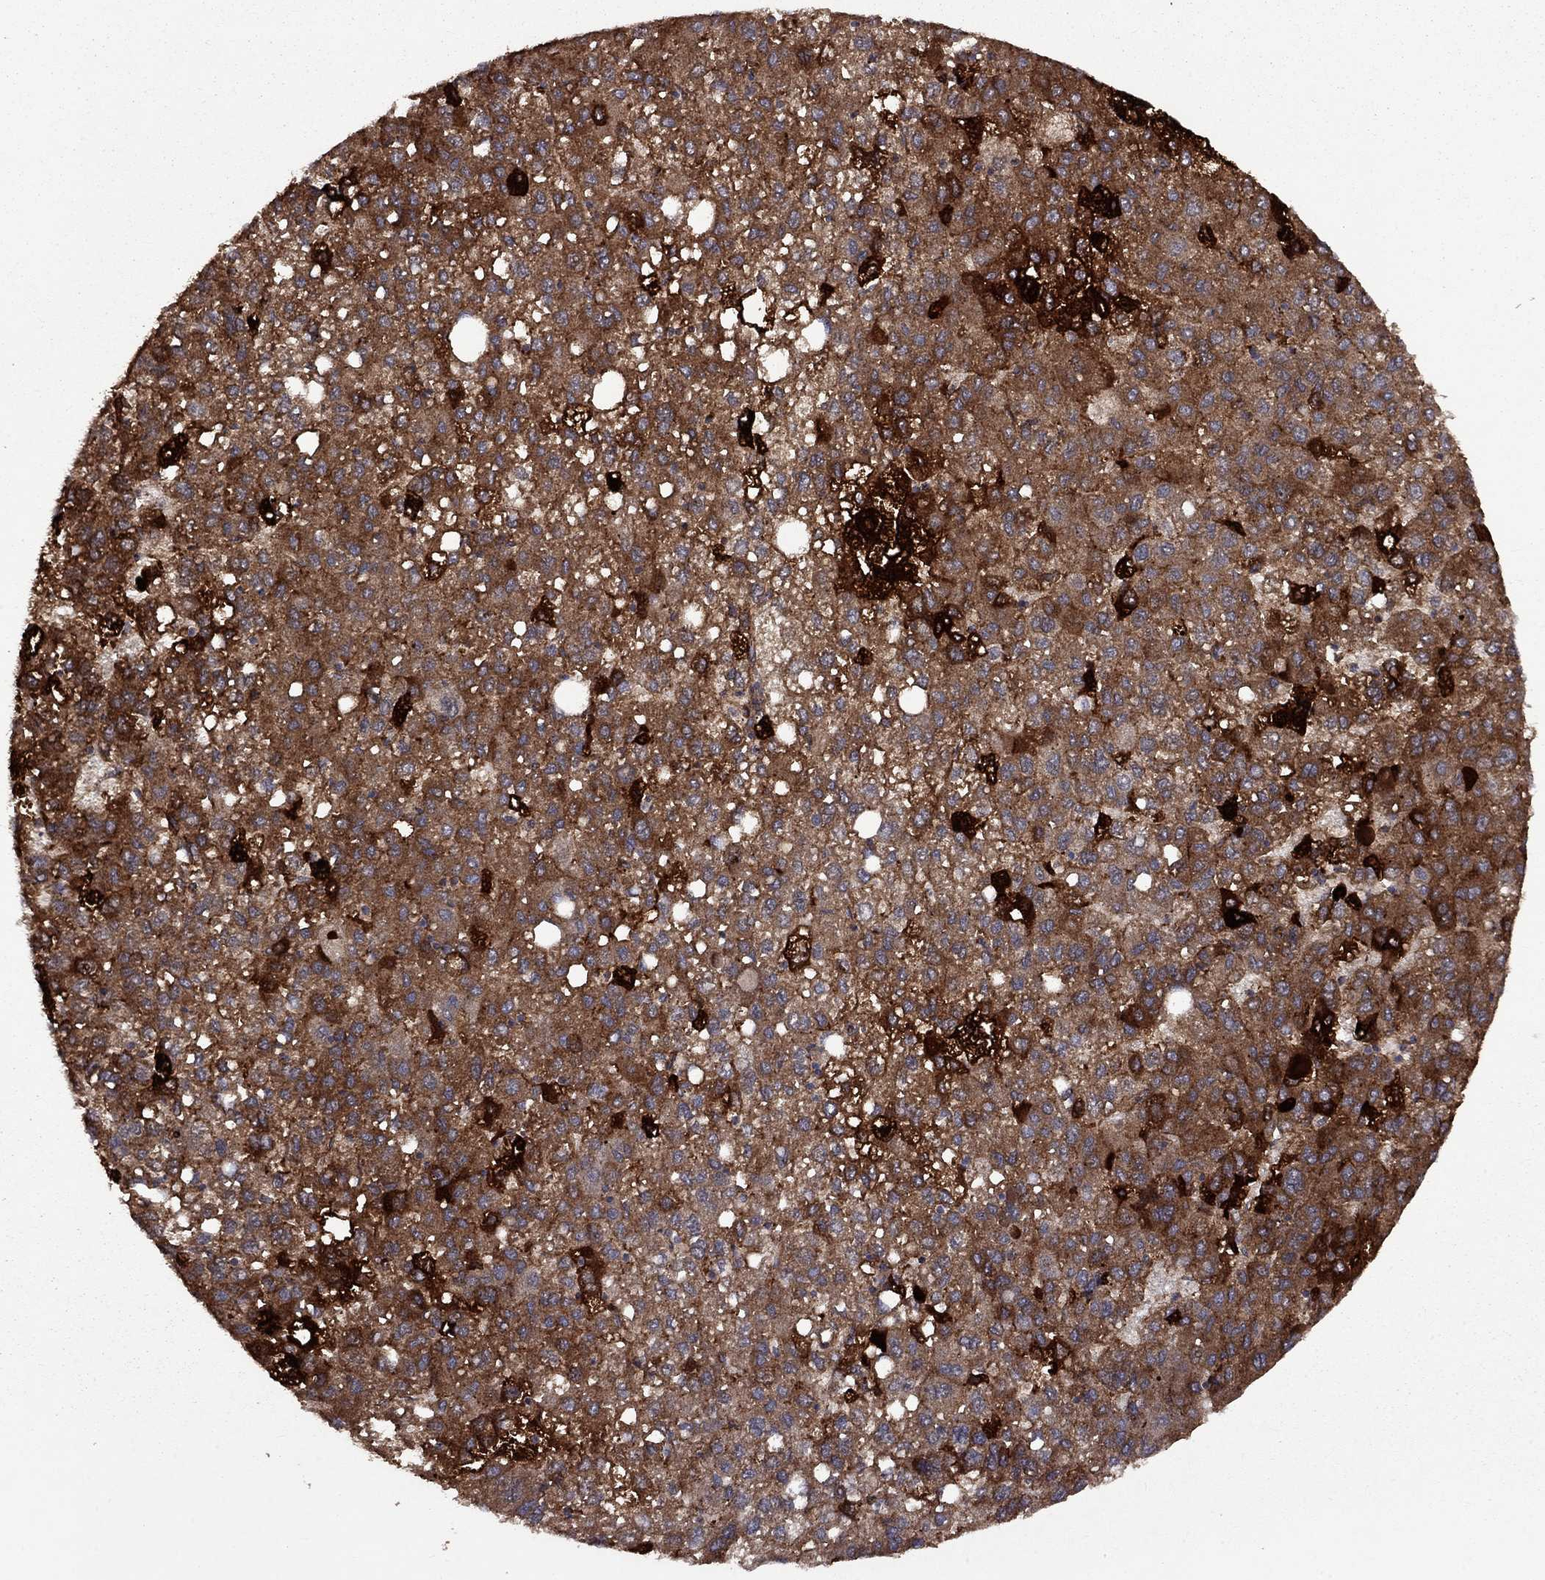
{"staining": {"intensity": "moderate", "quantity": ">75%", "location": "cytoplasmic/membranous"}, "tissue": "liver cancer", "cell_type": "Tumor cells", "image_type": "cancer", "snomed": [{"axis": "morphology", "description": "Carcinoma, Hepatocellular, NOS"}, {"axis": "topography", "description": "Liver"}], "caption": "Hepatocellular carcinoma (liver) was stained to show a protein in brown. There is medium levels of moderate cytoplasmic/membranous staining in approximately >75% of tumor cells.", "gene": "COL18A1", "patient": {"sex": "female", "age": 82}}